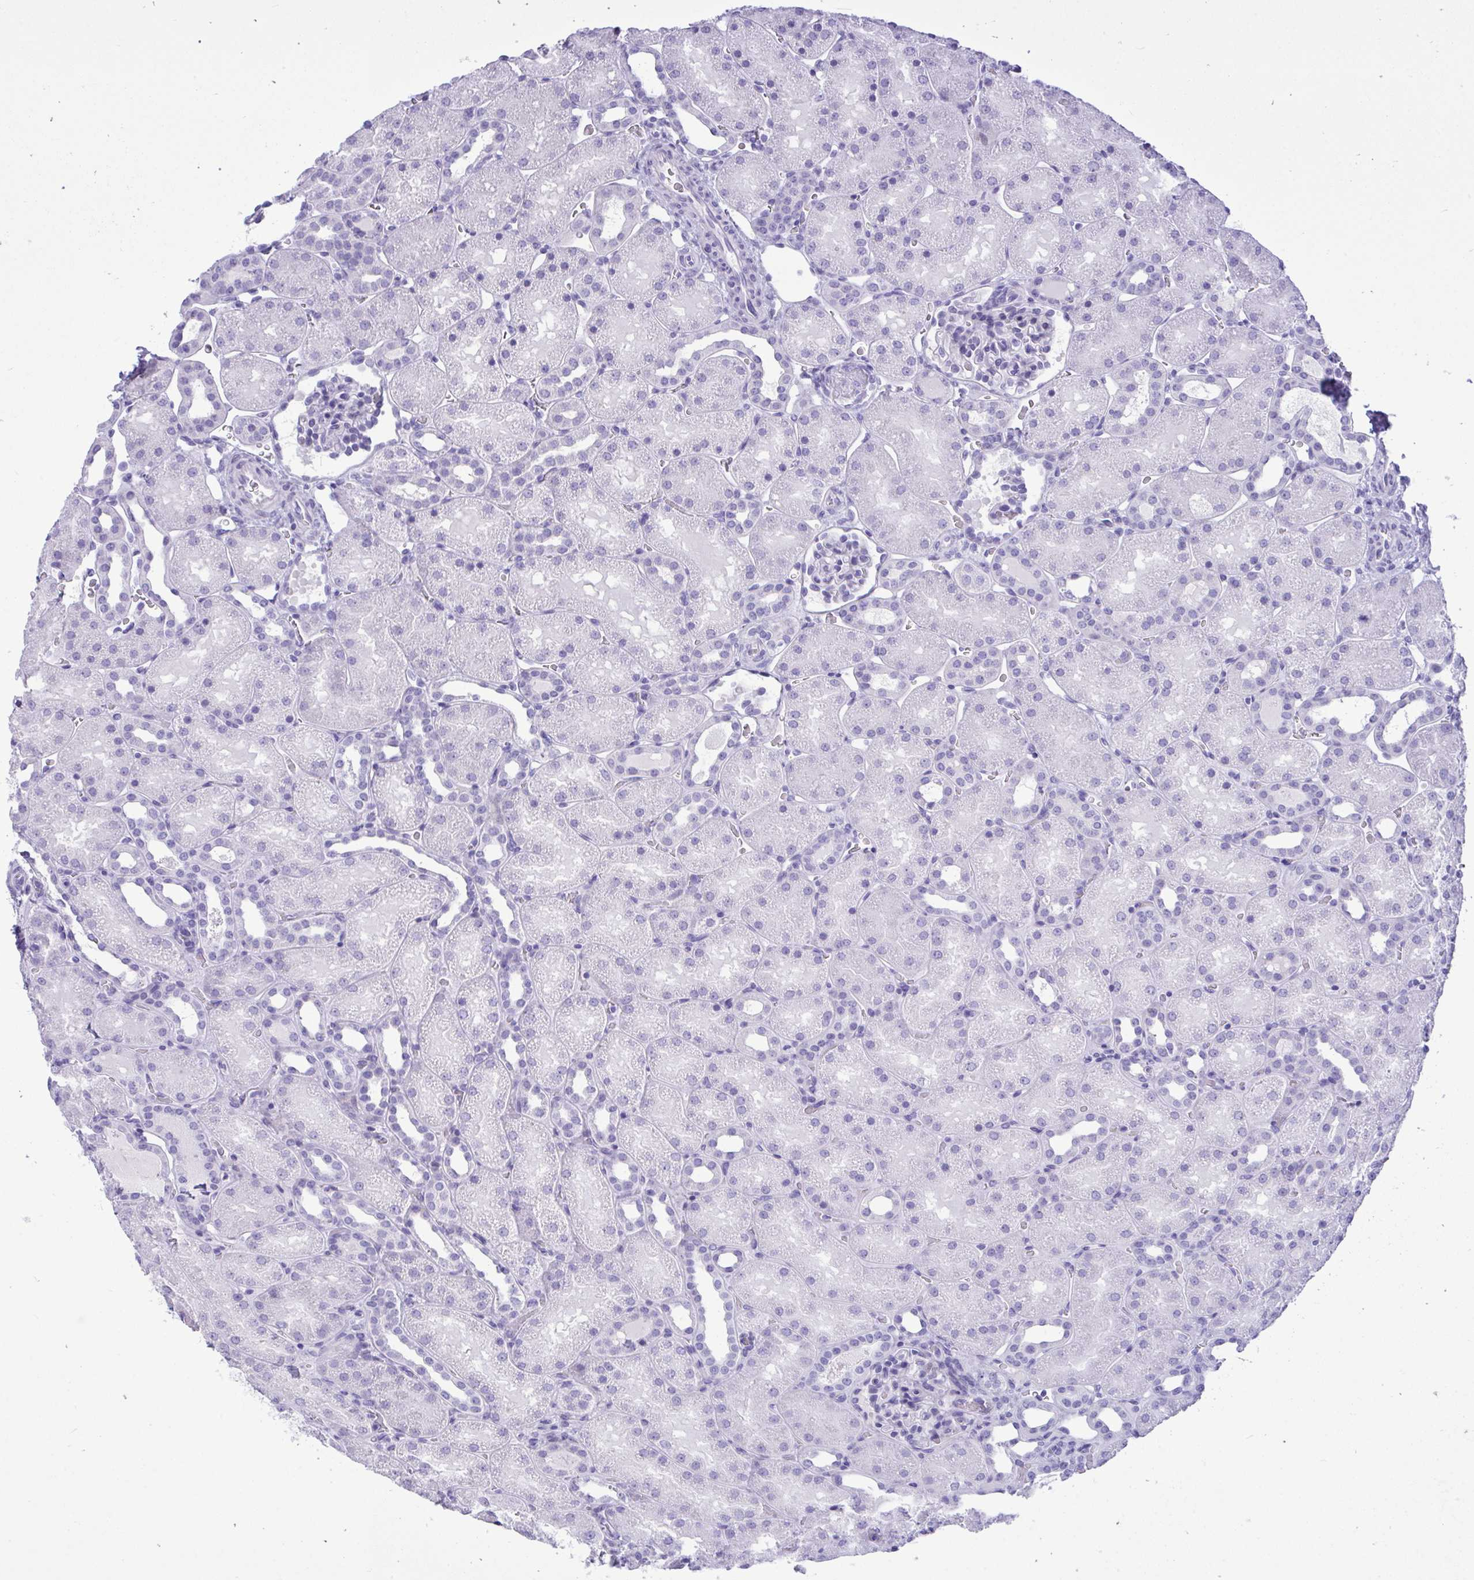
{"staining": {"intensity": "negative", "quantity": "none", "location": "none"}, "tissue": "kidney", "cell_type": "Cells in glomeruli", "image_type": "normal", "snomed": [{"axis": "morphology", "description": "Normal tissue, NOS"}, {"axis": "topography", "description": "Kidney"}], "caption": "Cells in glomeruli are negative for brown protein staining in unremarkable kidney. (DAB (3,3'-diaminobenzidine) immunohistochemistry (IHC) visualized using brightfield microscopy, high magnification).", "gene": "BEX5", "patient": {"sex": "male", "age": 2}}